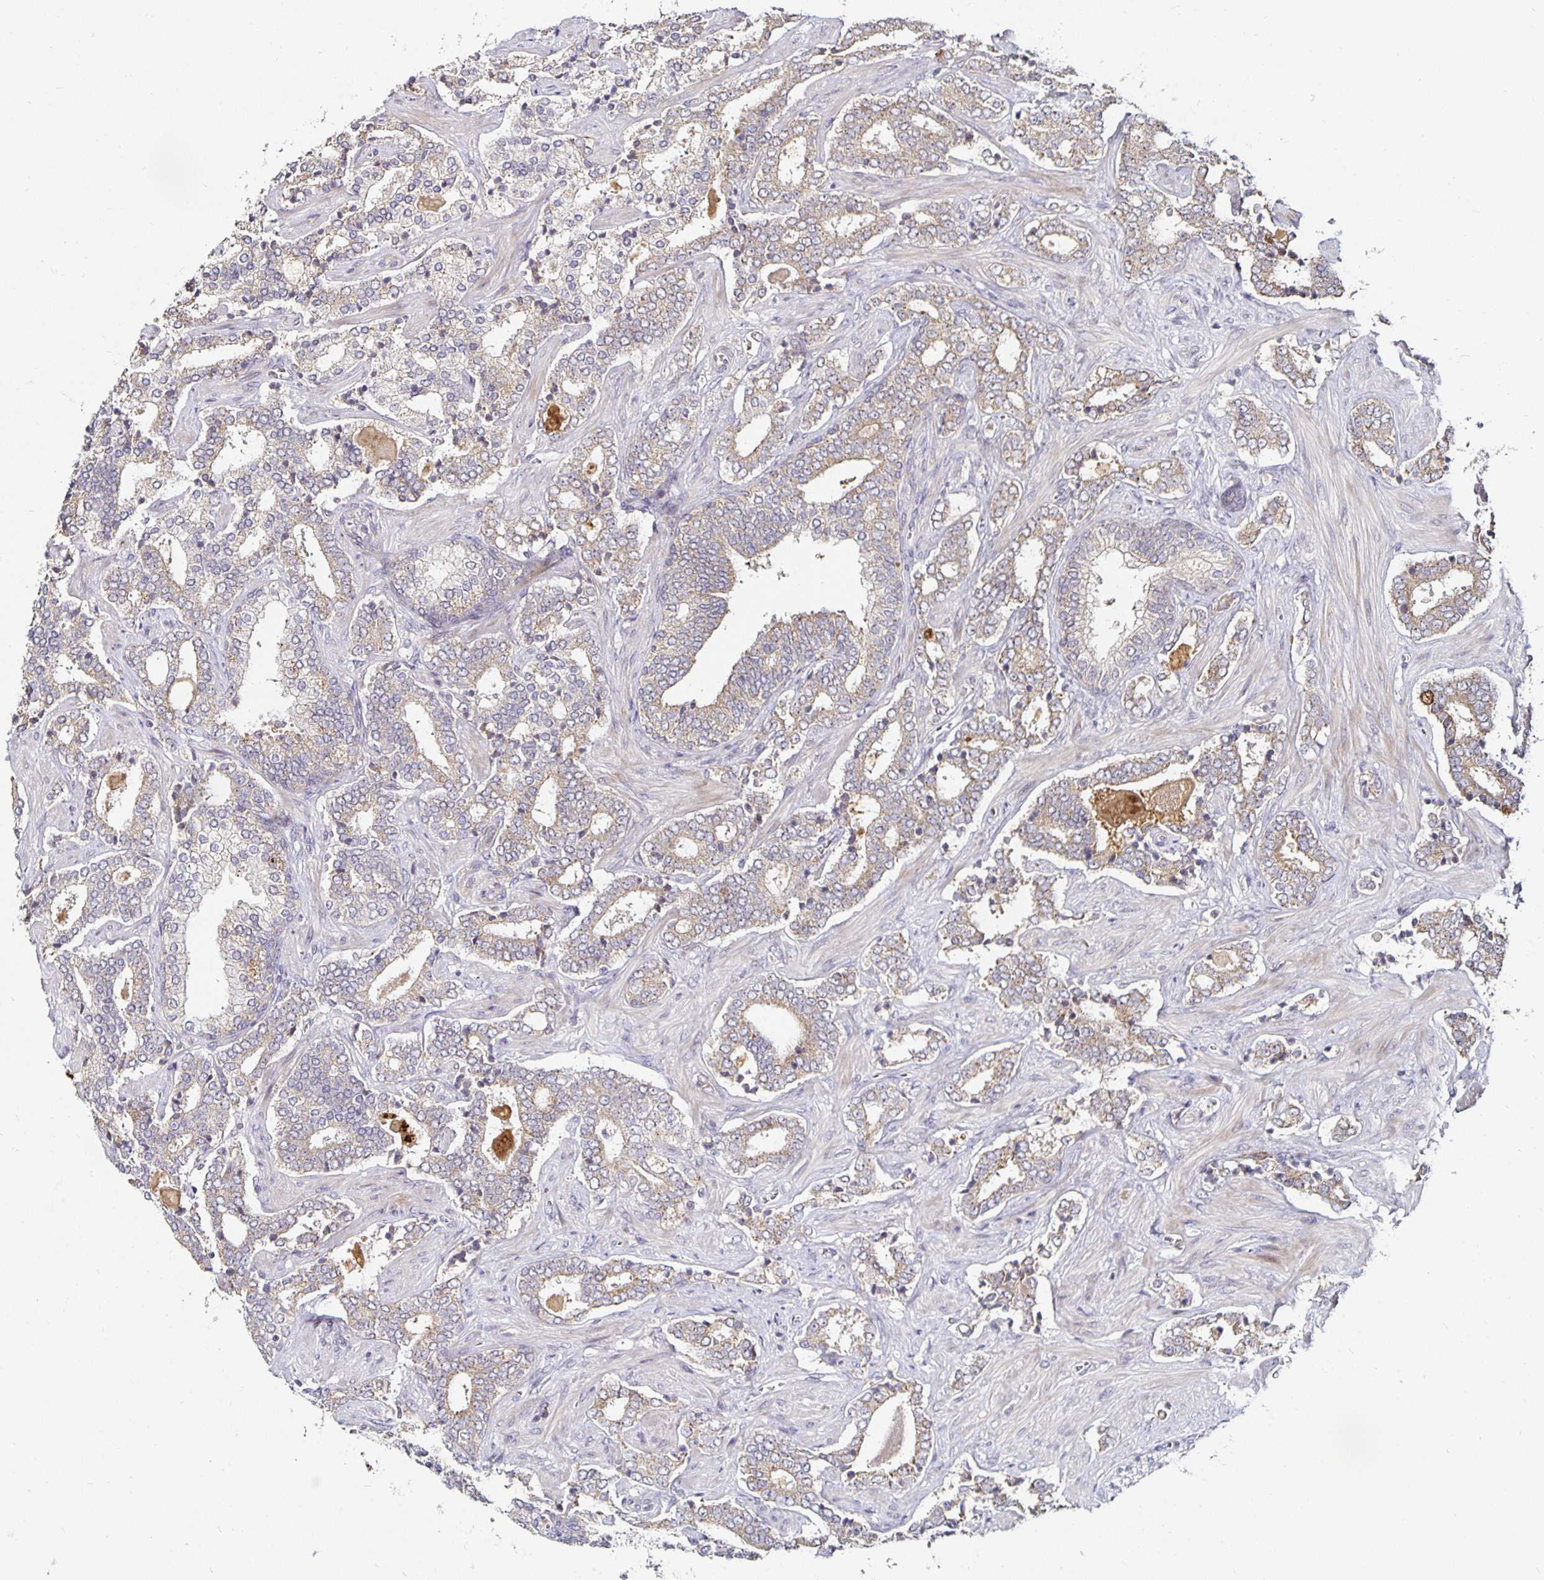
{"staining": {"intensity": "weak", "quantity": "25%-75%", "location": "cytoplasmic/membranous"}, "tissue": "prostate cancer", "cell_type": "Tumor cells", "image_type": "cancer", "snomed": [{"axis": "morphology", "description": "Adenocarcinoma, High grade"}, {"axis": "topography", "description": "Prostate"}], "caption": "The micrograph exhibits a brown stain indicating the presence of a protein in the cytoplasmic/membranous of tumor cells in prostate cancer (high-grade adenocarcinoma).", "gene": "ANLN", "patient": {"sex": "male", "age": 60}}